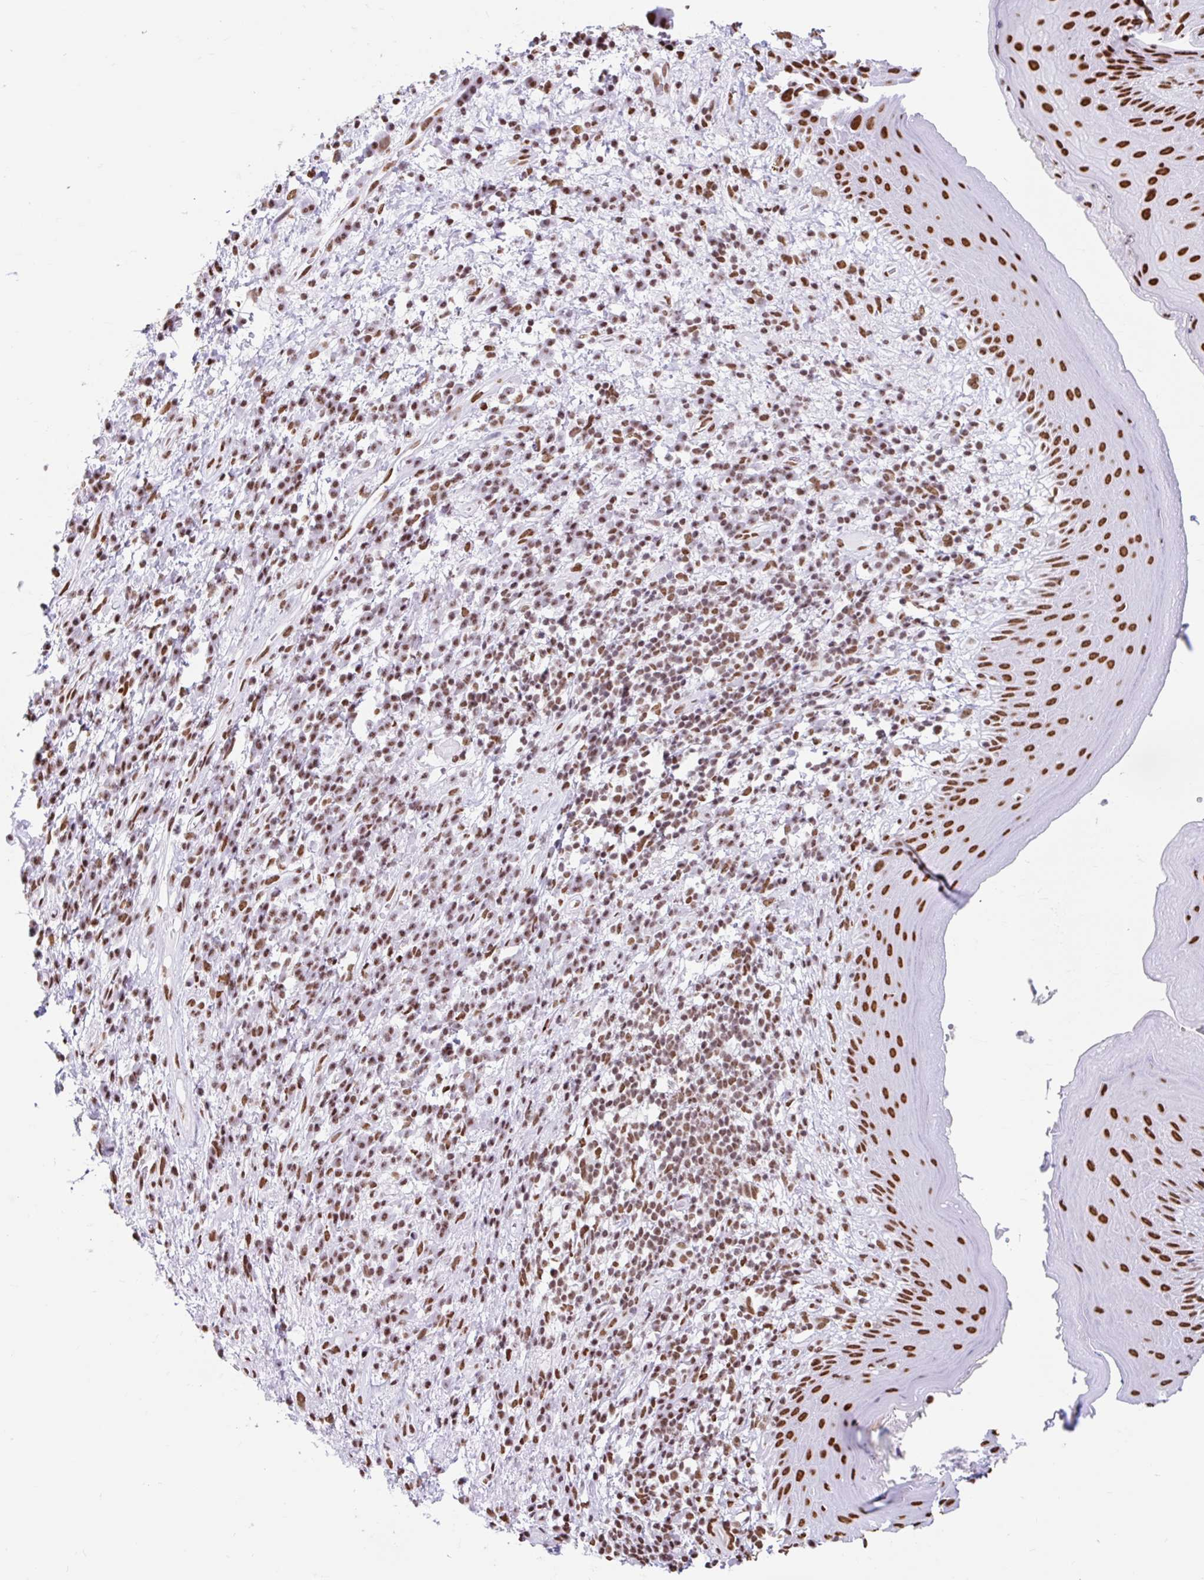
{"staining": {"intensity": "strong", "quantity": ">75%", "location": "nuclear"}, "tissue": "skin", "cell_type": "Epidermal cells", "image_type": "normal", "snomed": [{"axis": "morphology", "description": "Normal tissue, NOS"}, {"axis": "topography", "description": "Anal"}], "caption": "A high-resolution histopathology image shows IHC staining of normal skin, which displays strong nuclear expression in approximately >75% of epidermal cells. The protein is stained brown, and the nuclei are stained in blue (DAB IHC with brightfield microscopy, high magnification).", "gene": "KHDRBS1", "patient": {"sex": "male", "age": 78}}